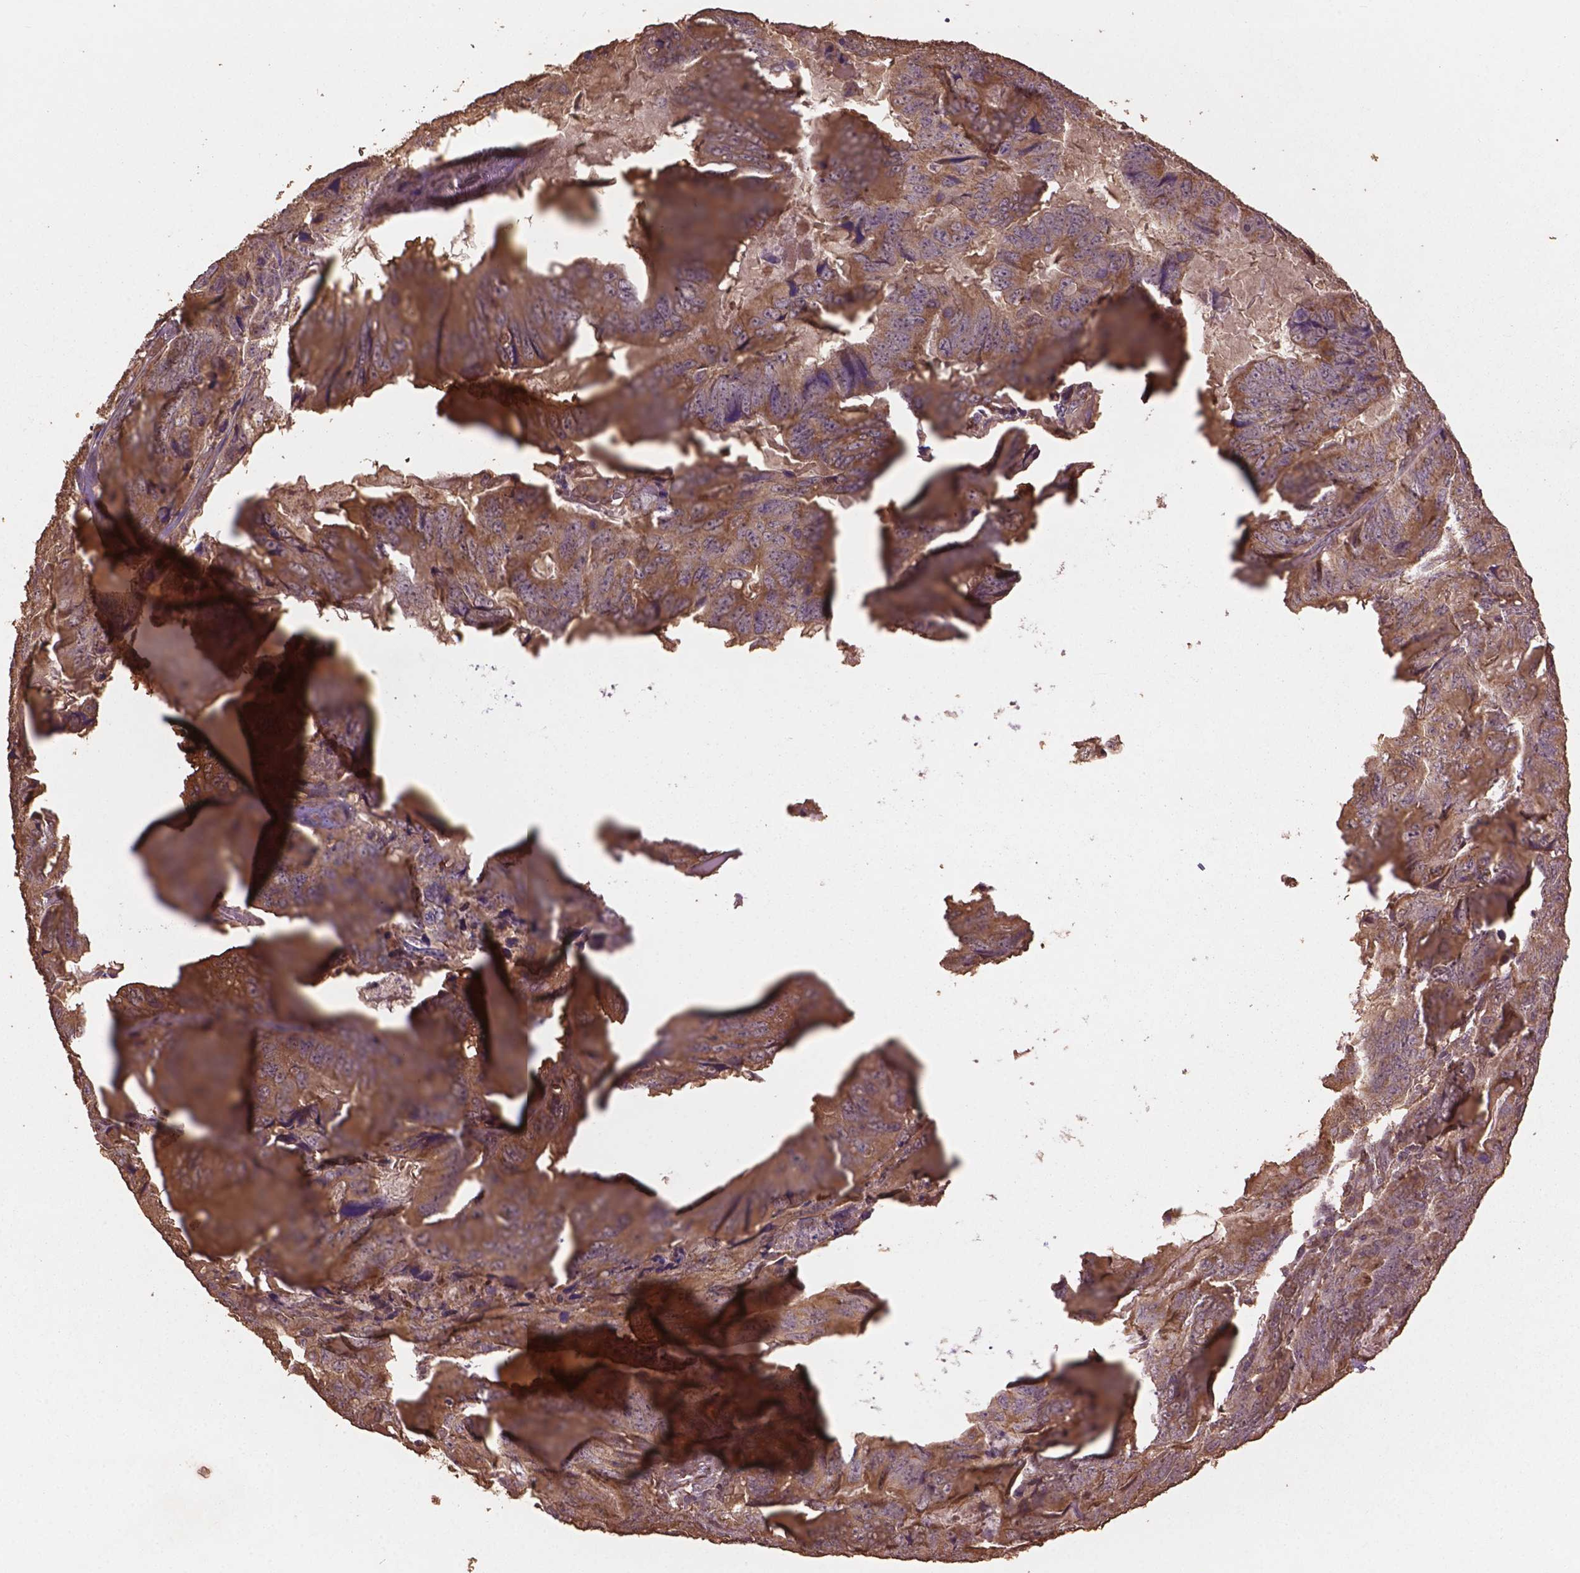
{"staining": {"intensity": "weak", "quantity": ">75%", "location": "cytoplasmic/membranous"}, "tissue": "colorectal cancer", "cell_type": "Tumor cells", "image_type": "cancer", "snomed": [{"axis": "morphology", "description": "Adenocarcinoma, NOS"}, {"axis": "topography", "description": "Colon"}], "caption": "Immunohistochemistry (IHC) (DAB (3,3'-diaminobenzidine)) staining of human colorectal adenocarcinoma reveals weak cytoplasmic/membranous protein expression in about >75% of tumor cells. (DAB (3,3'-diaminobenzidine) IHC with brightfield microscopy, high magnification).", "gene": "BABAM1", "patient": {"sex": "male", "age": 79}}